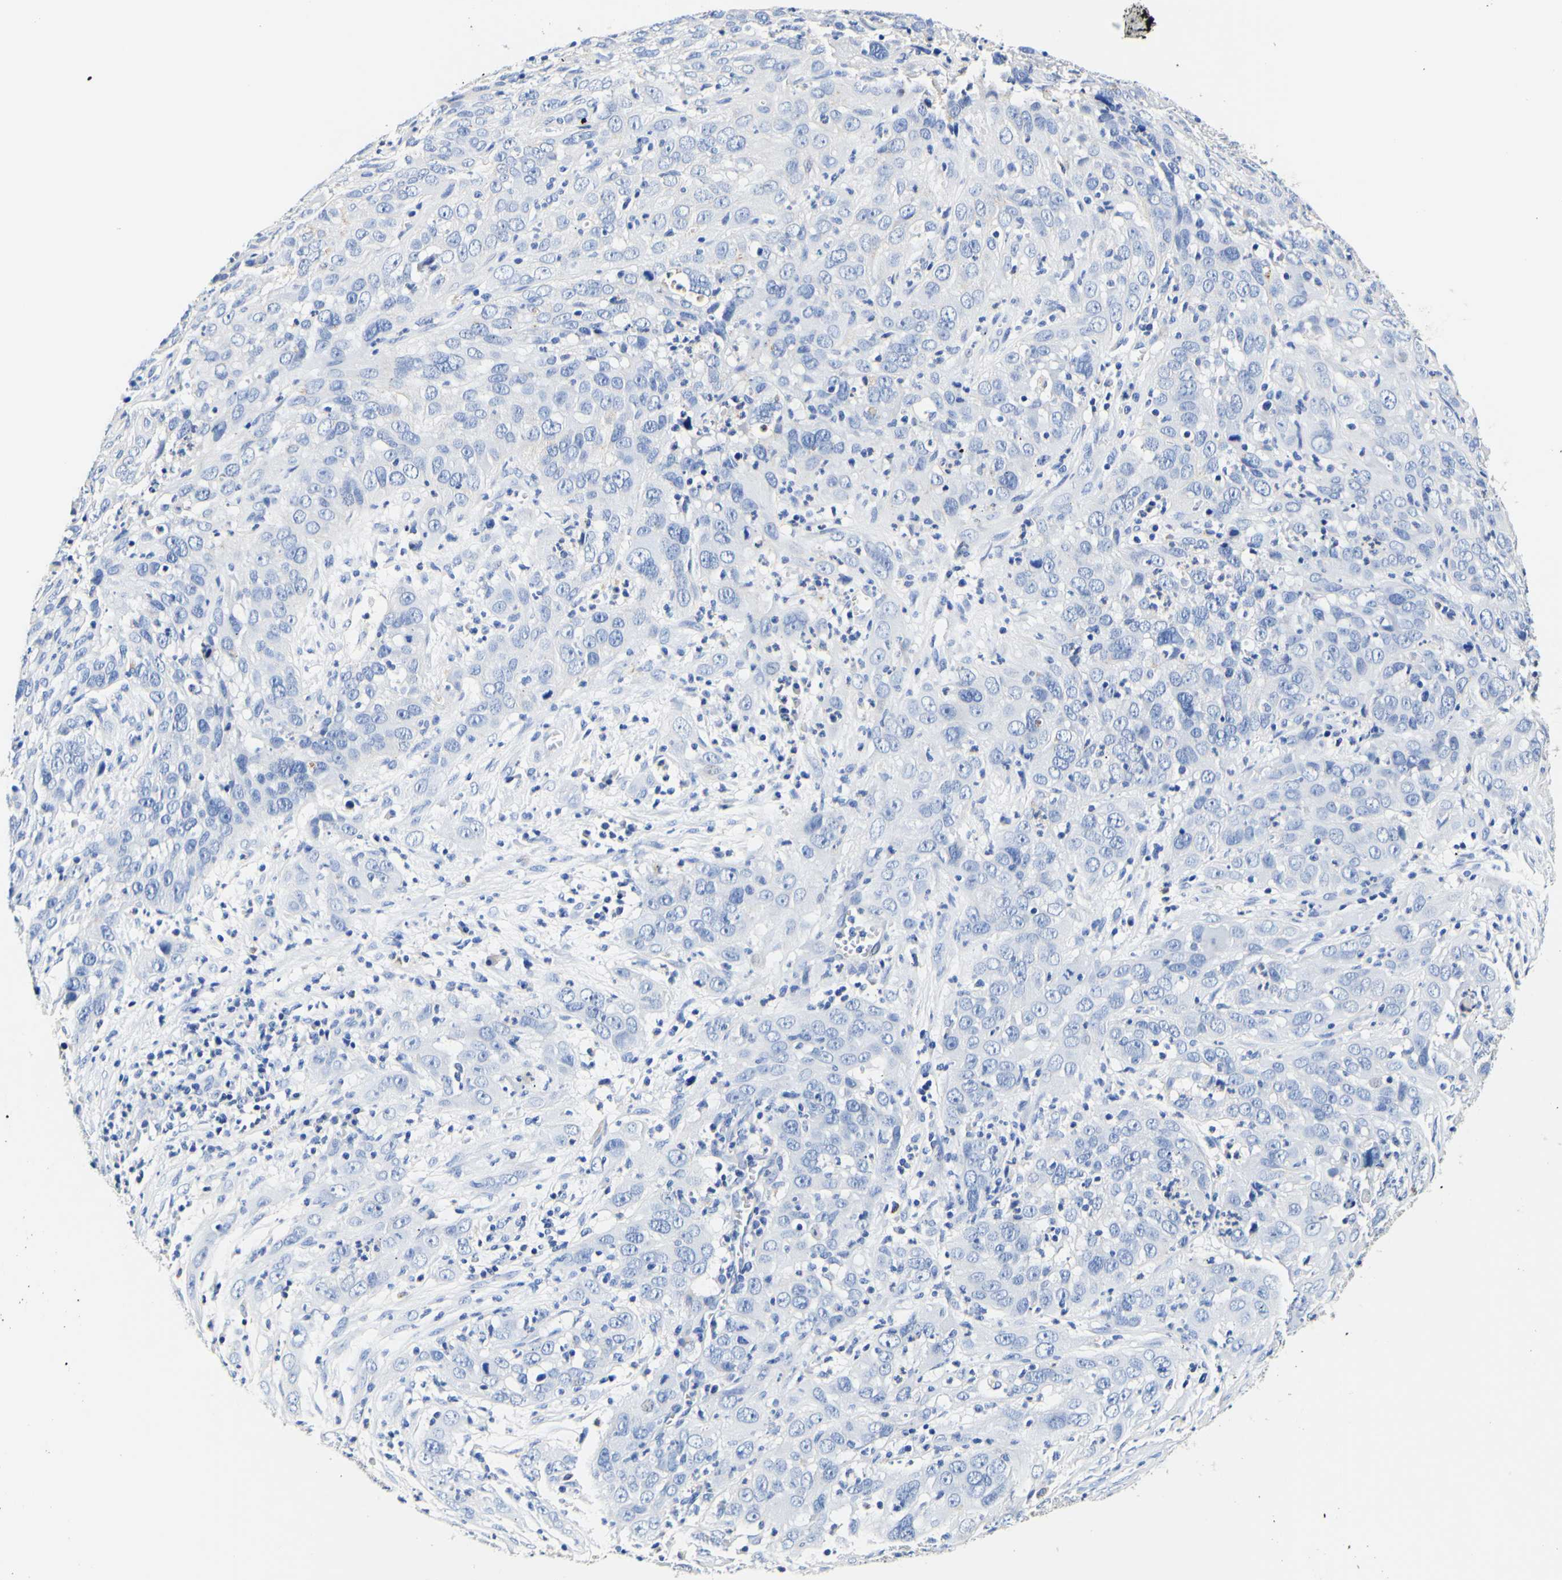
{"staining": {"intensity": "negative", "quantity": "none", "location": "none"}, "tissue": "cervical cancer", "cell_type": "Tumor cells", "image_type": "cancer", "snomed": [{"axis": "morphology", "description": "Squamous cell carcinoma, NOS"}, {"axis": "topography", "description": "Cervix"}], "caption": "Immunohistochemistry photomicrograph of squamous cell carcinoma (cervical) stained for a protein (brown), which demonstrates no positivity in tumor cells. (IHC, brightfield microscopy, high magnification).", "gene": "CAMK4", "patient": {"sex": "female", "age": 32}}